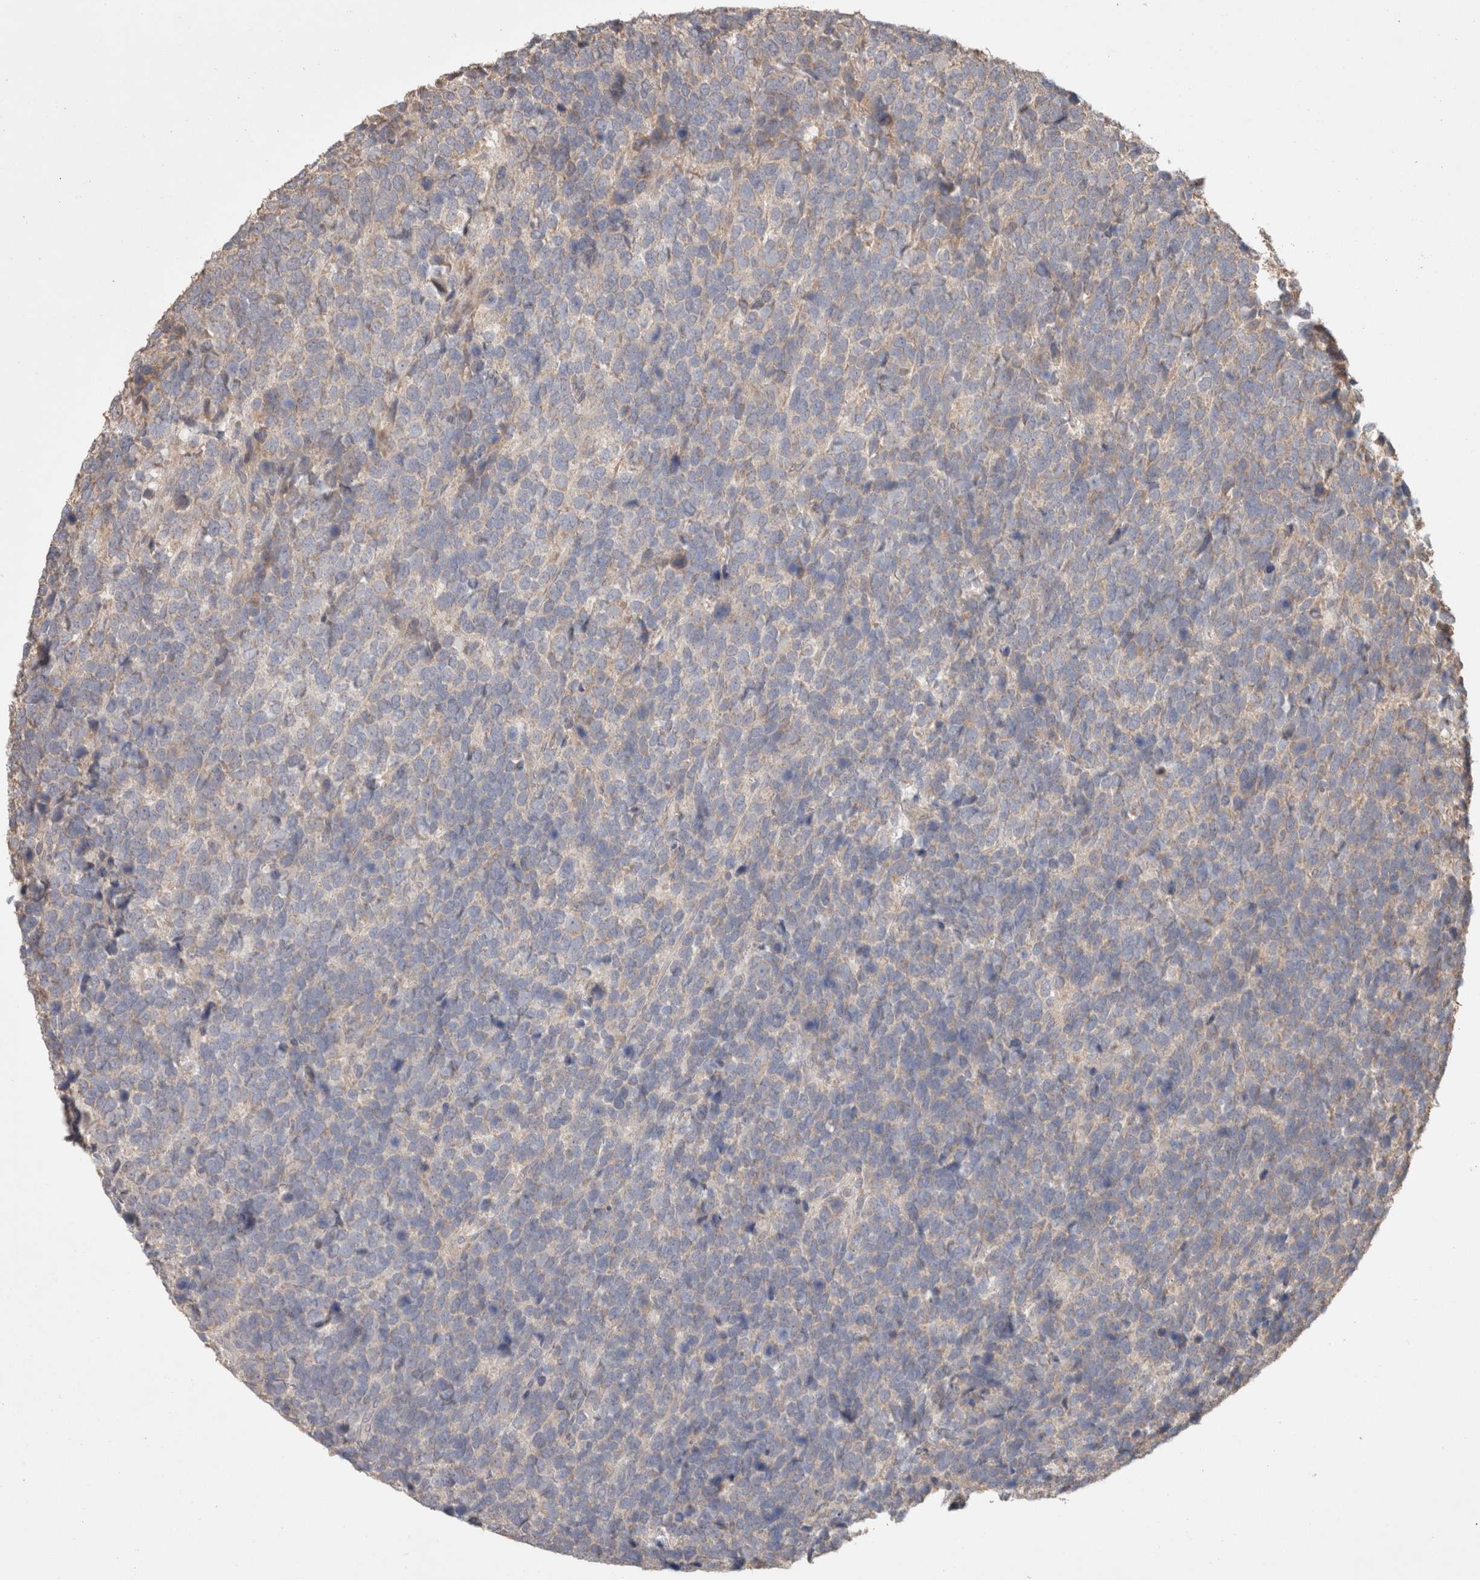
{"staining": {"intensity": "weak", "quantity": "<25%", "location": "cytoplasmic/membranous"}, "tissue": "urothelial cancer", "cell_type": "Tumor cells", "image_type": "cancer", "snomed": [{"axis": "morphology", "description": "Urothelial carcinoma, High grade"}, {"axis": "topography", "description": "Urinary bladder"}], "caption": "Tumor cells are negative for brown protein staining in high-grade urothelial carcinoma. (DAB (3,3'-diaminobenzidine) IHC with hematoxylin counter stain).", "gene": "HROB", "patient": {"sex": "female", "age": 82}}